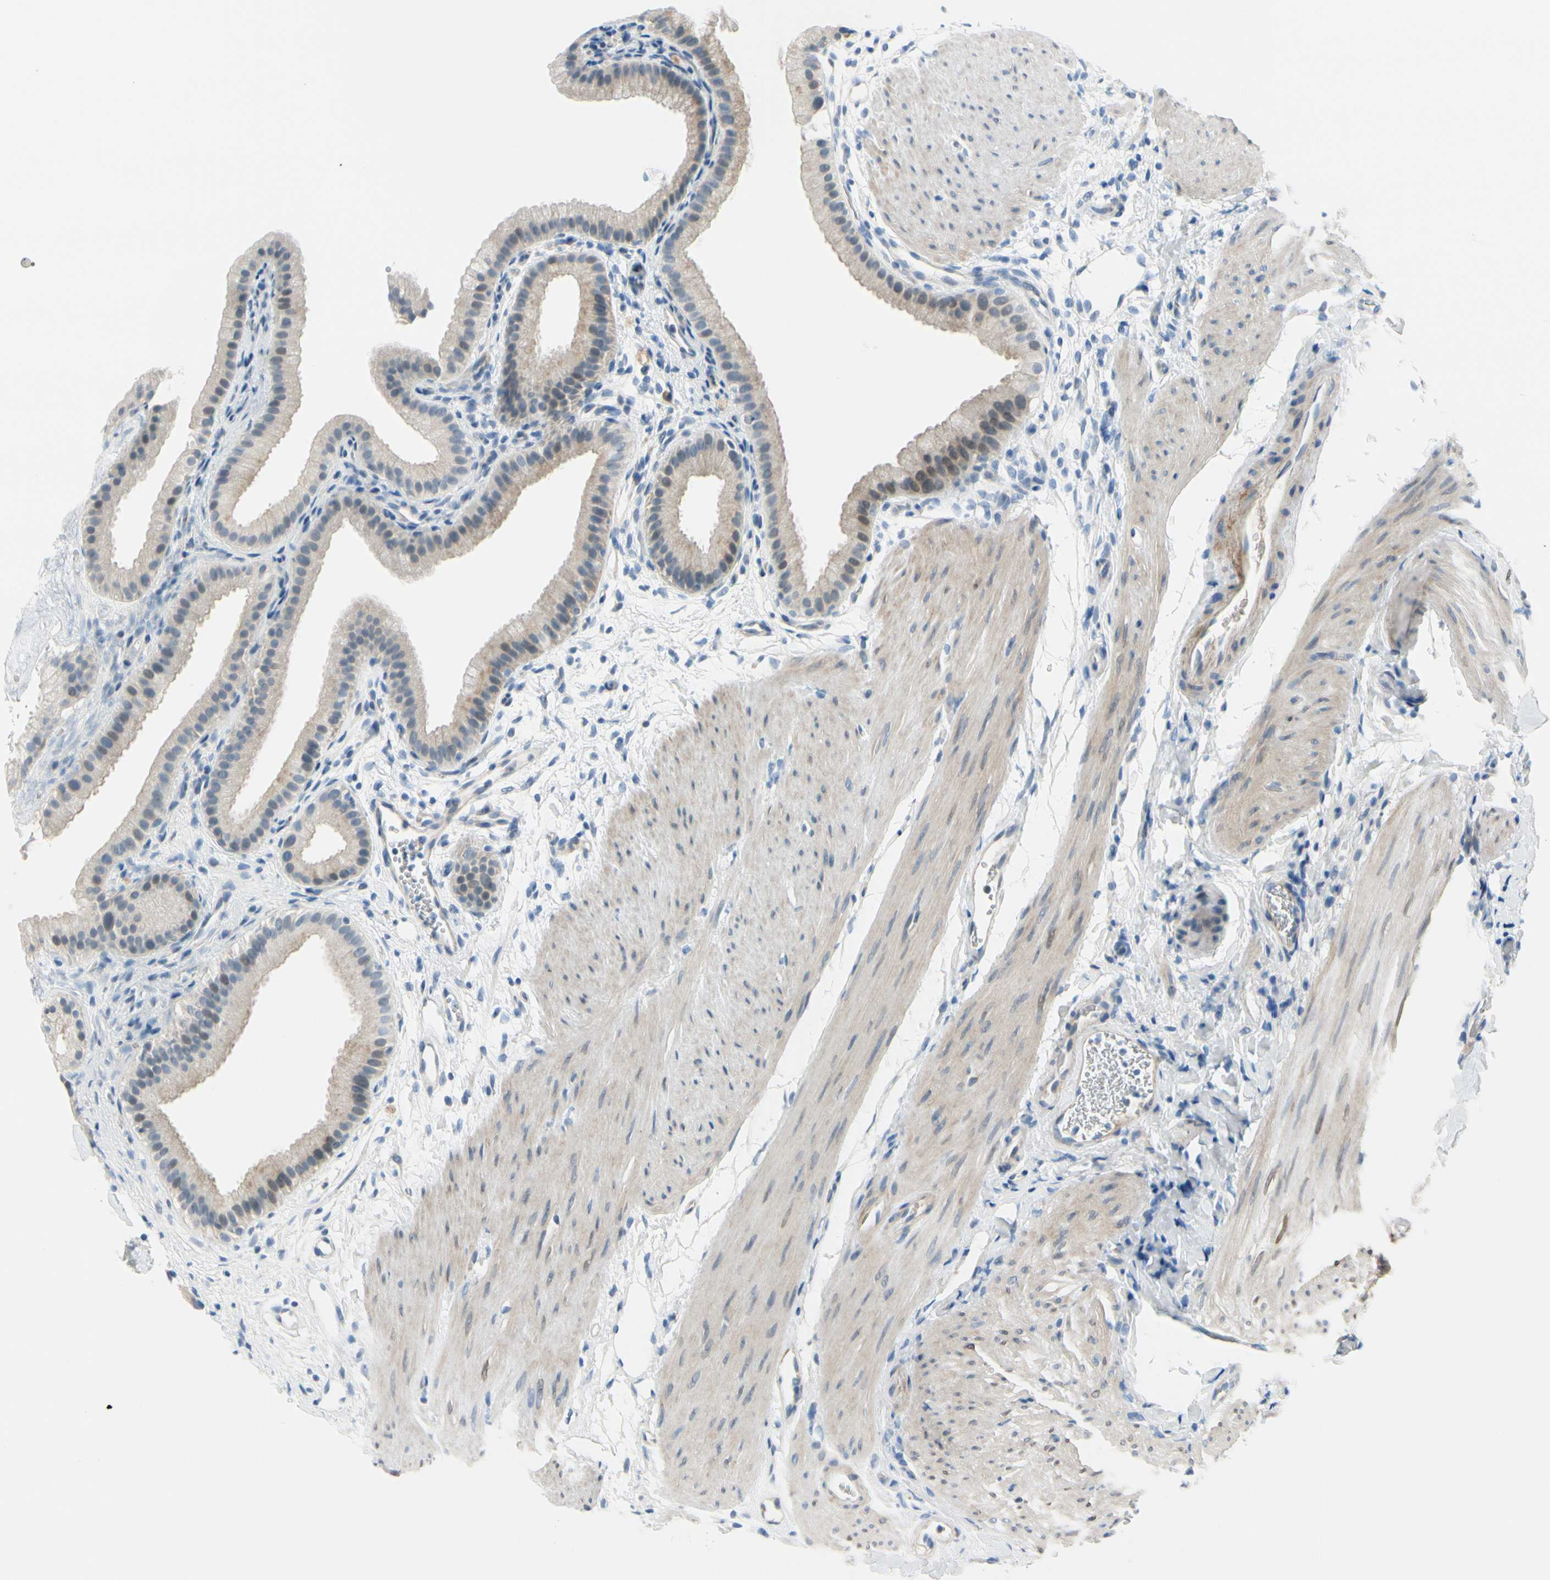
{"staining": {"intensity": "weak", "quantity": ">75%", "location": "cytoplasmic/membranous"}, "tissue": "gallbladder", "cell_type": "Glandular cells", "image_type": "normal", "snomed": [{"axis": "morphology", "description": "Normal tissue, NOS"}, {"axis": "topography", "description": "Gallbladder"}], "caption": "Protein positivity by IHC displays weak cytoplasmic/membranous expression in approximately >75% of glandular cells in normal gallbladder. (Stains: DAB (3,3'-diaminobenzidine) in brown, nuclei in blue, Microscopy: brightfield microscopy at high magnification).", "gene": "FCER2", "patient": {"sex": "female", "age": 64}}